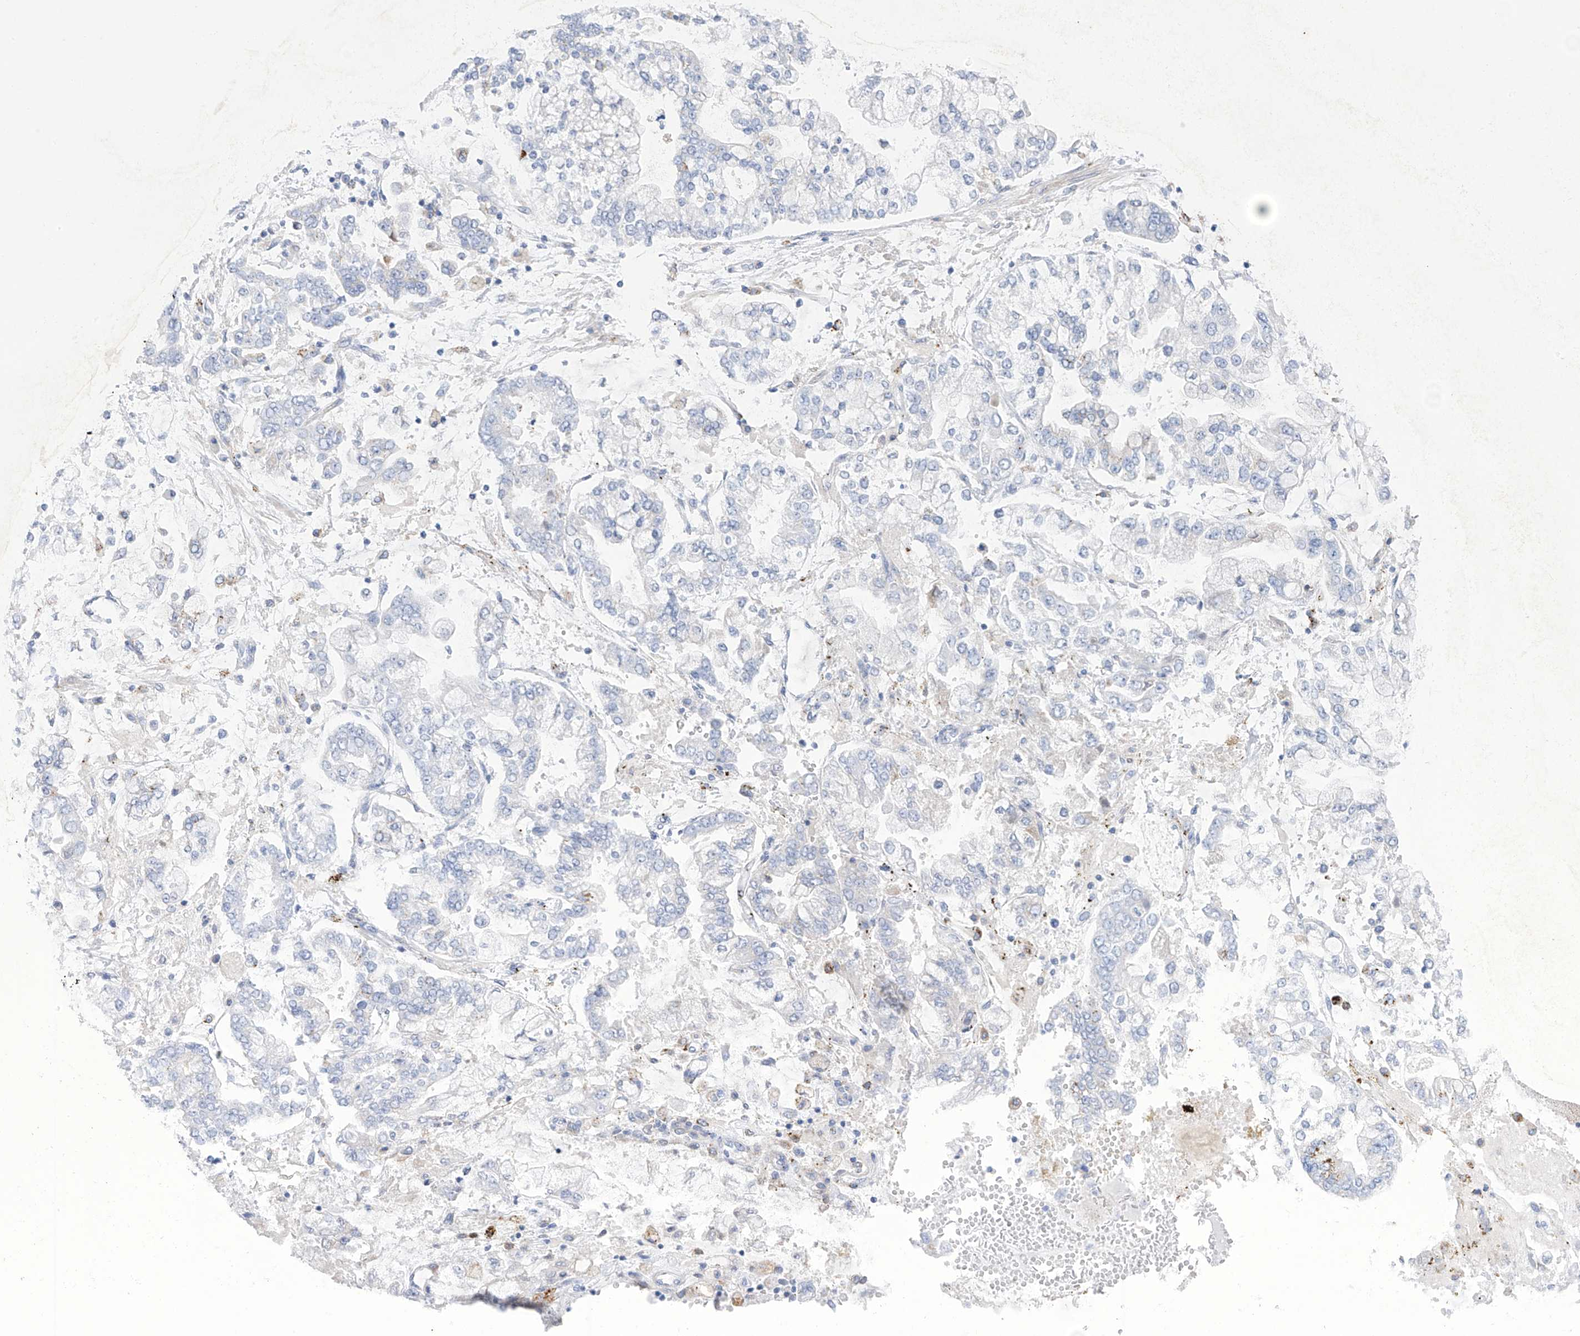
{"staining": {"intensity": "negative", "quantity": "none", "location": "none"}, "tissue": "stomach cancer", "cell_type": "Tumor cells", "image_type": "cancer", "snomed": [{"axis": "morphology", "description": "Normal tissue, NOS"}, {"axis": "morphology", "description": "Adenocarcinoma, NOS"}, {"axis": "topography", "description": "Stomach, upper"}, {"axis": "topography", "description": "Stomach"}], "caption": "A high-resolution micrograph shows immunohistochemistry (IHC) staining of adenocarcinoma (stomach), which reveals no significant staining in tumor cells.", "gene": "PSPH", "patient": {"sex": "male", "age": 76}}